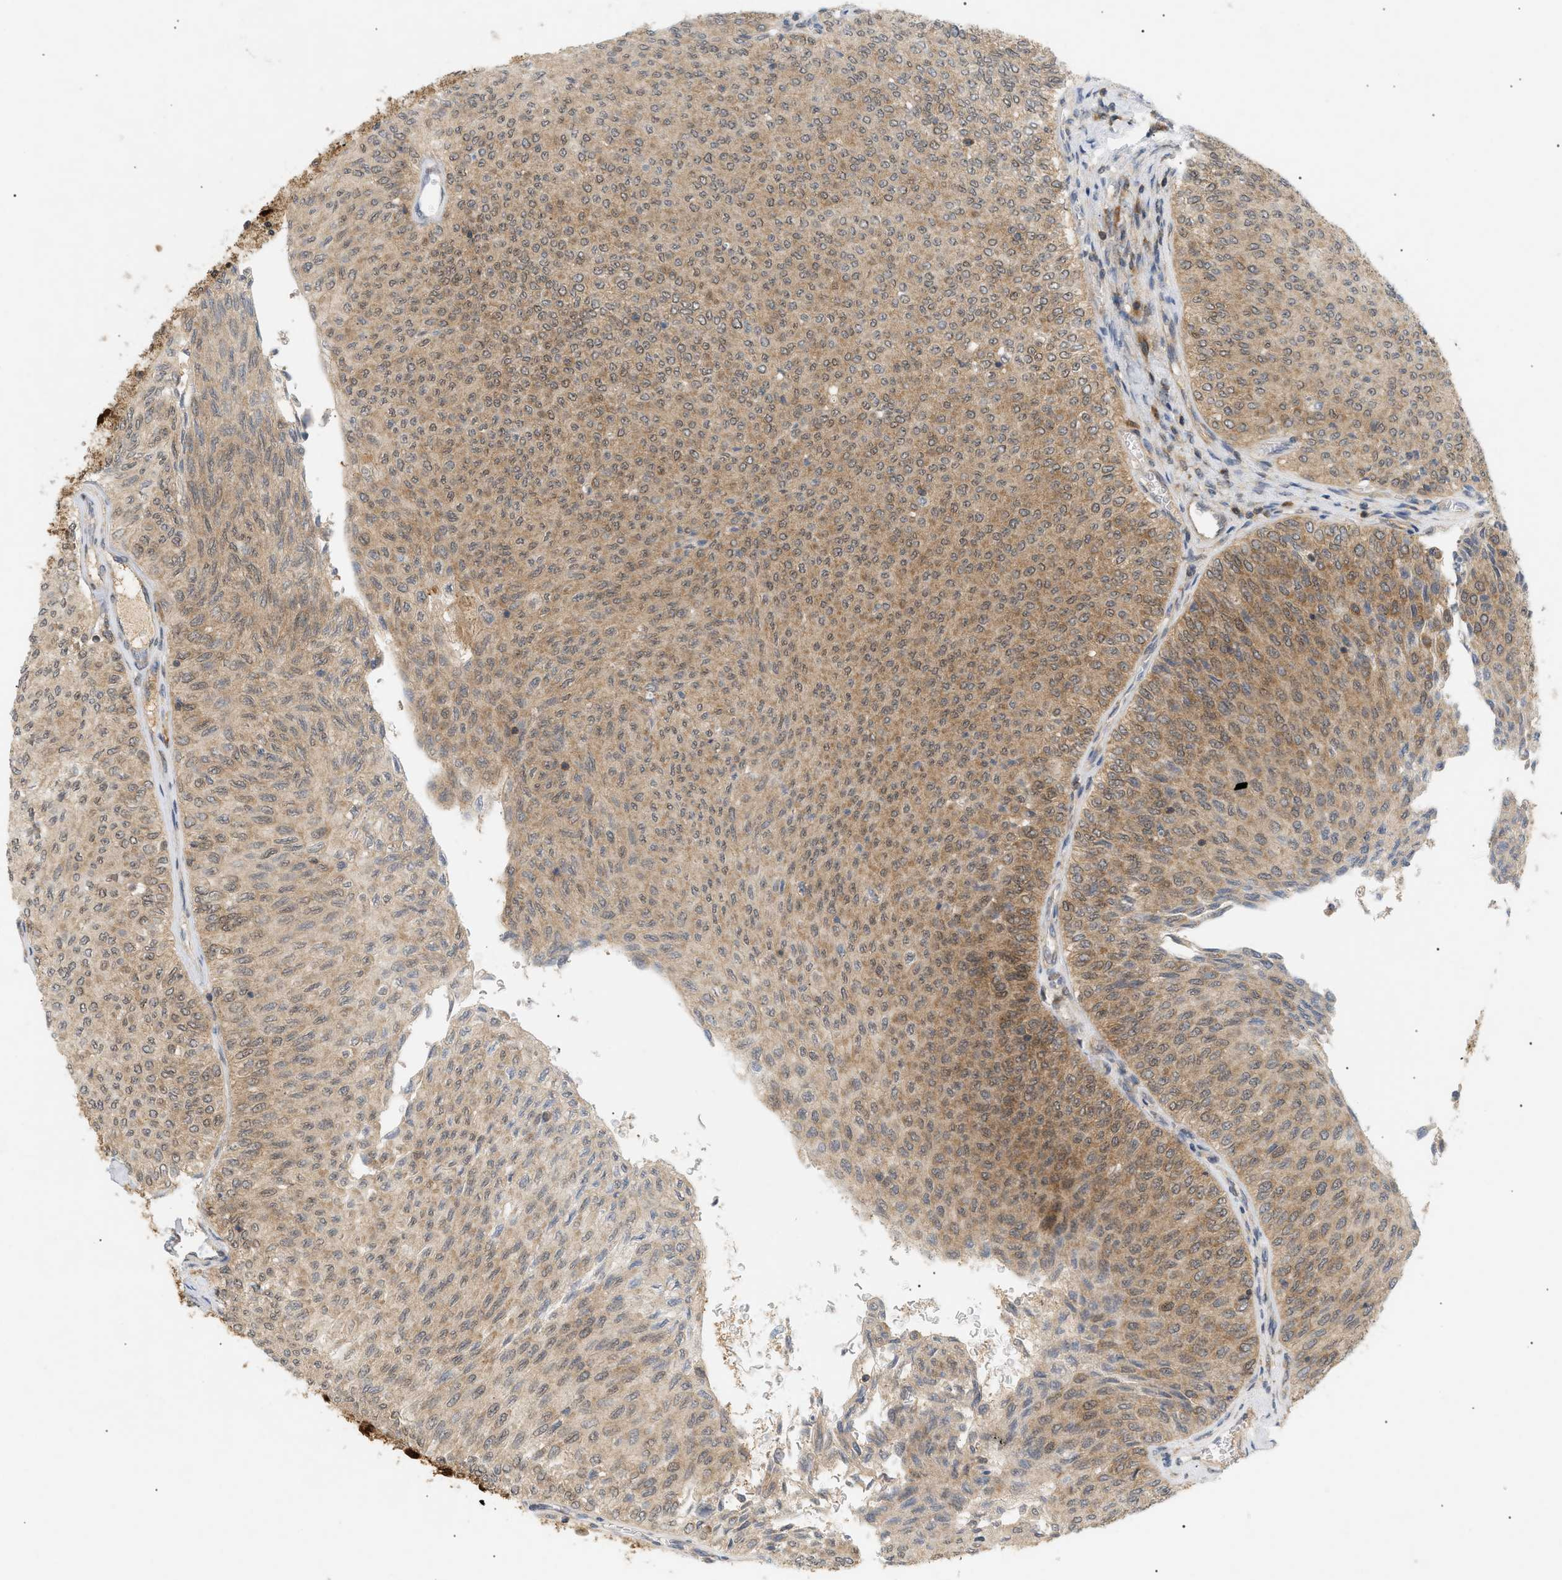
{"staining": {"intensity": "strong", "quantity": ">75%", "location": "cytoplasmic/membranous"}, "tissue": "urothelial cancer", "cell_type": "Tumor cells", "image_type": "cancer", "snomed": [{"axis": "morphology", "description": "Urothelial carcinoma, Low grade"}, {"axis": "topography", "description": "Urinary bladder"}], "caption": "An image of human urothelial cancer stained for a protein exhibits strong cytoplasmic/membranous brown staining in tumor cells.", "gene": "SHC1", "patient": {"sex": "male", "age": 78}}